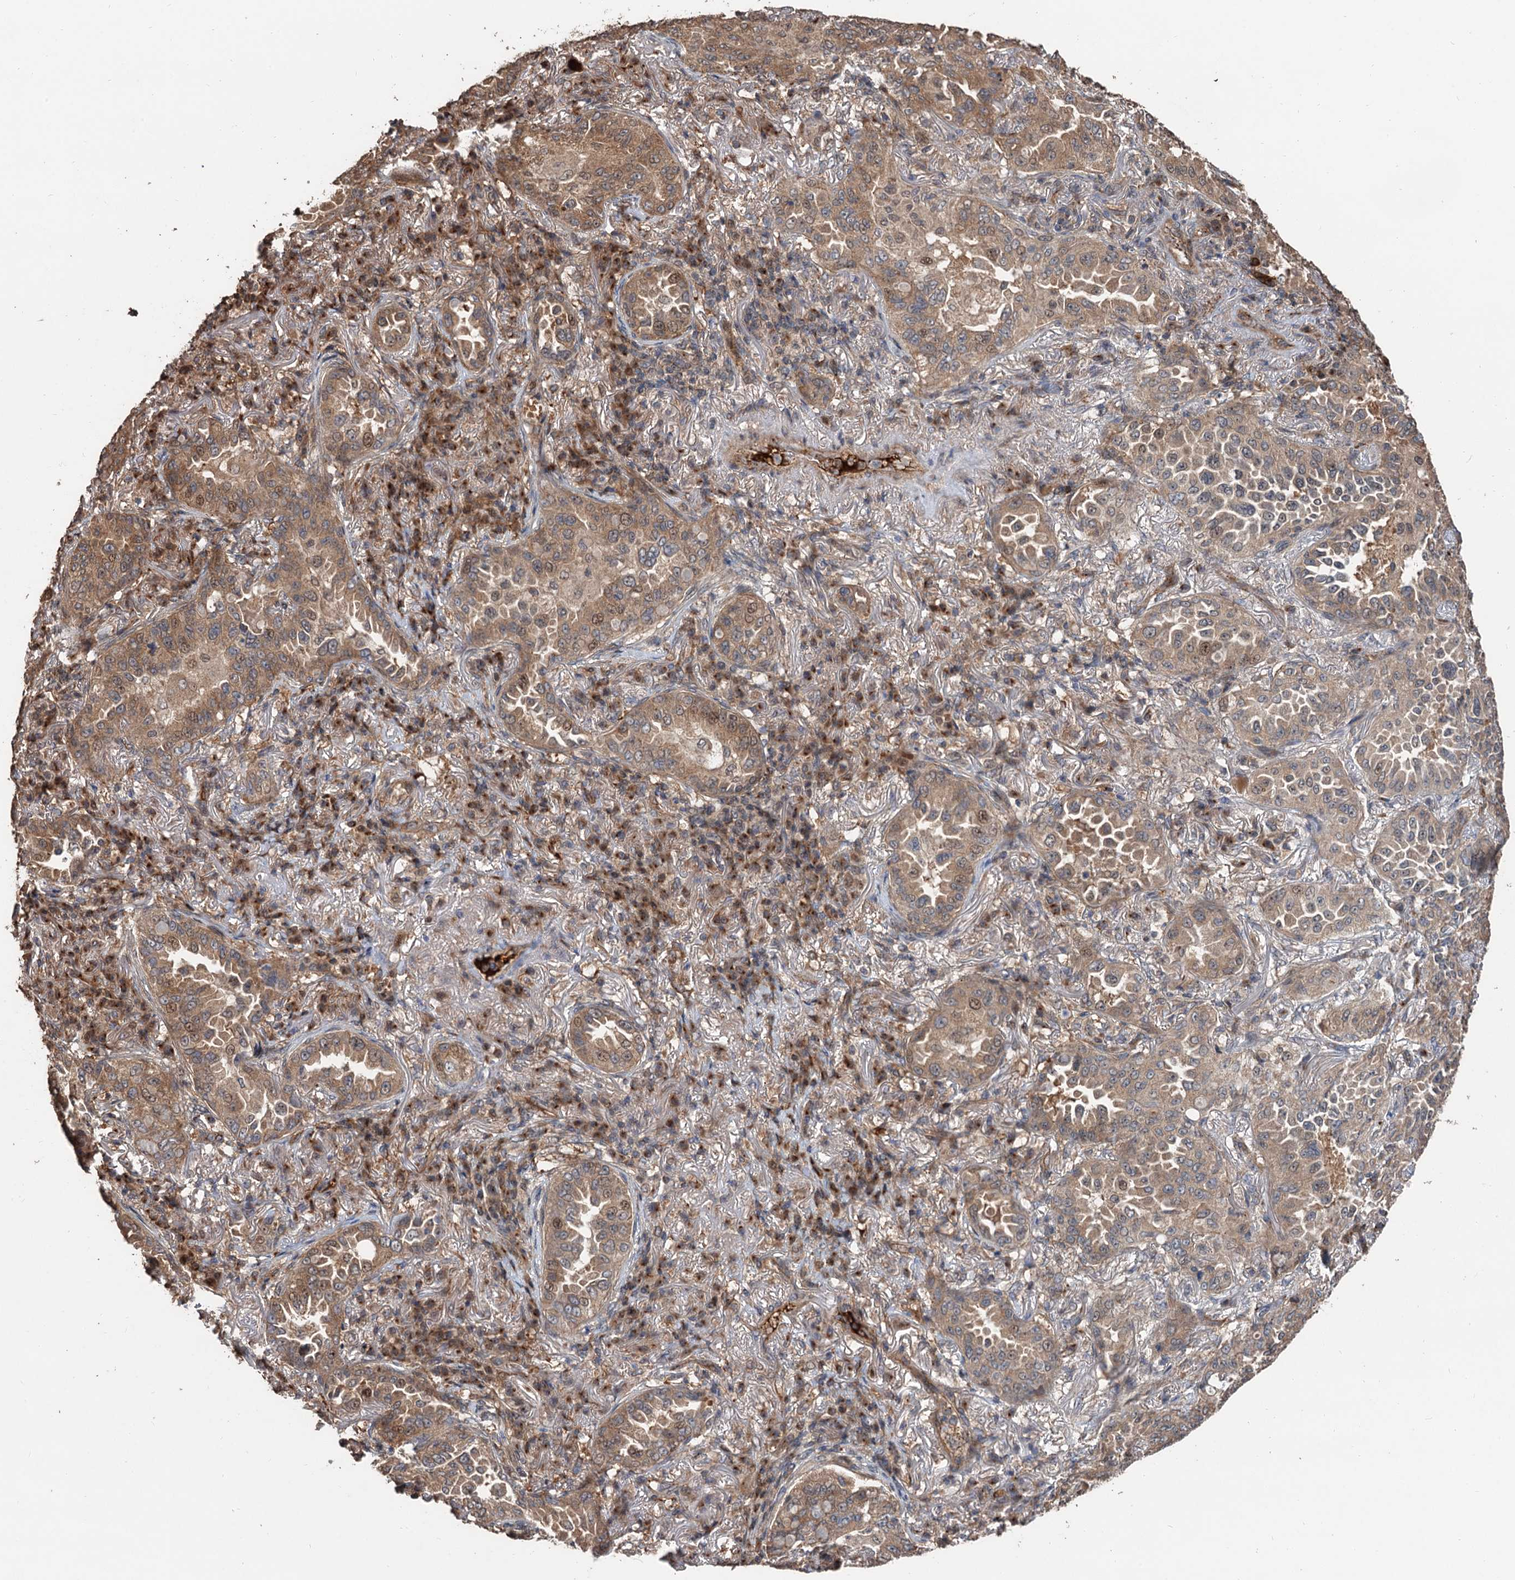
{"staining": {"intensity": "moderate", "quantity": ">75%", "location": "cytoplasmic/membranous,nuclear"}, "tissue": "lung cancer", "cell_type": "Tumor cells", "image_type": "cancer", "snomed": [{"axis": "morphology", "description": "Adenocarcinoma, NOS"}, {"axis": "topography", "description": "Lung"}], "caption": "Tumor cells reveal medium levels of moderate cytoplasmic/membranous and nuclear staining in about >75% of cells in human adenocarcinoma (lung).", "gene": "DEXI", "patient": {"sex": "female", "age": 69}}